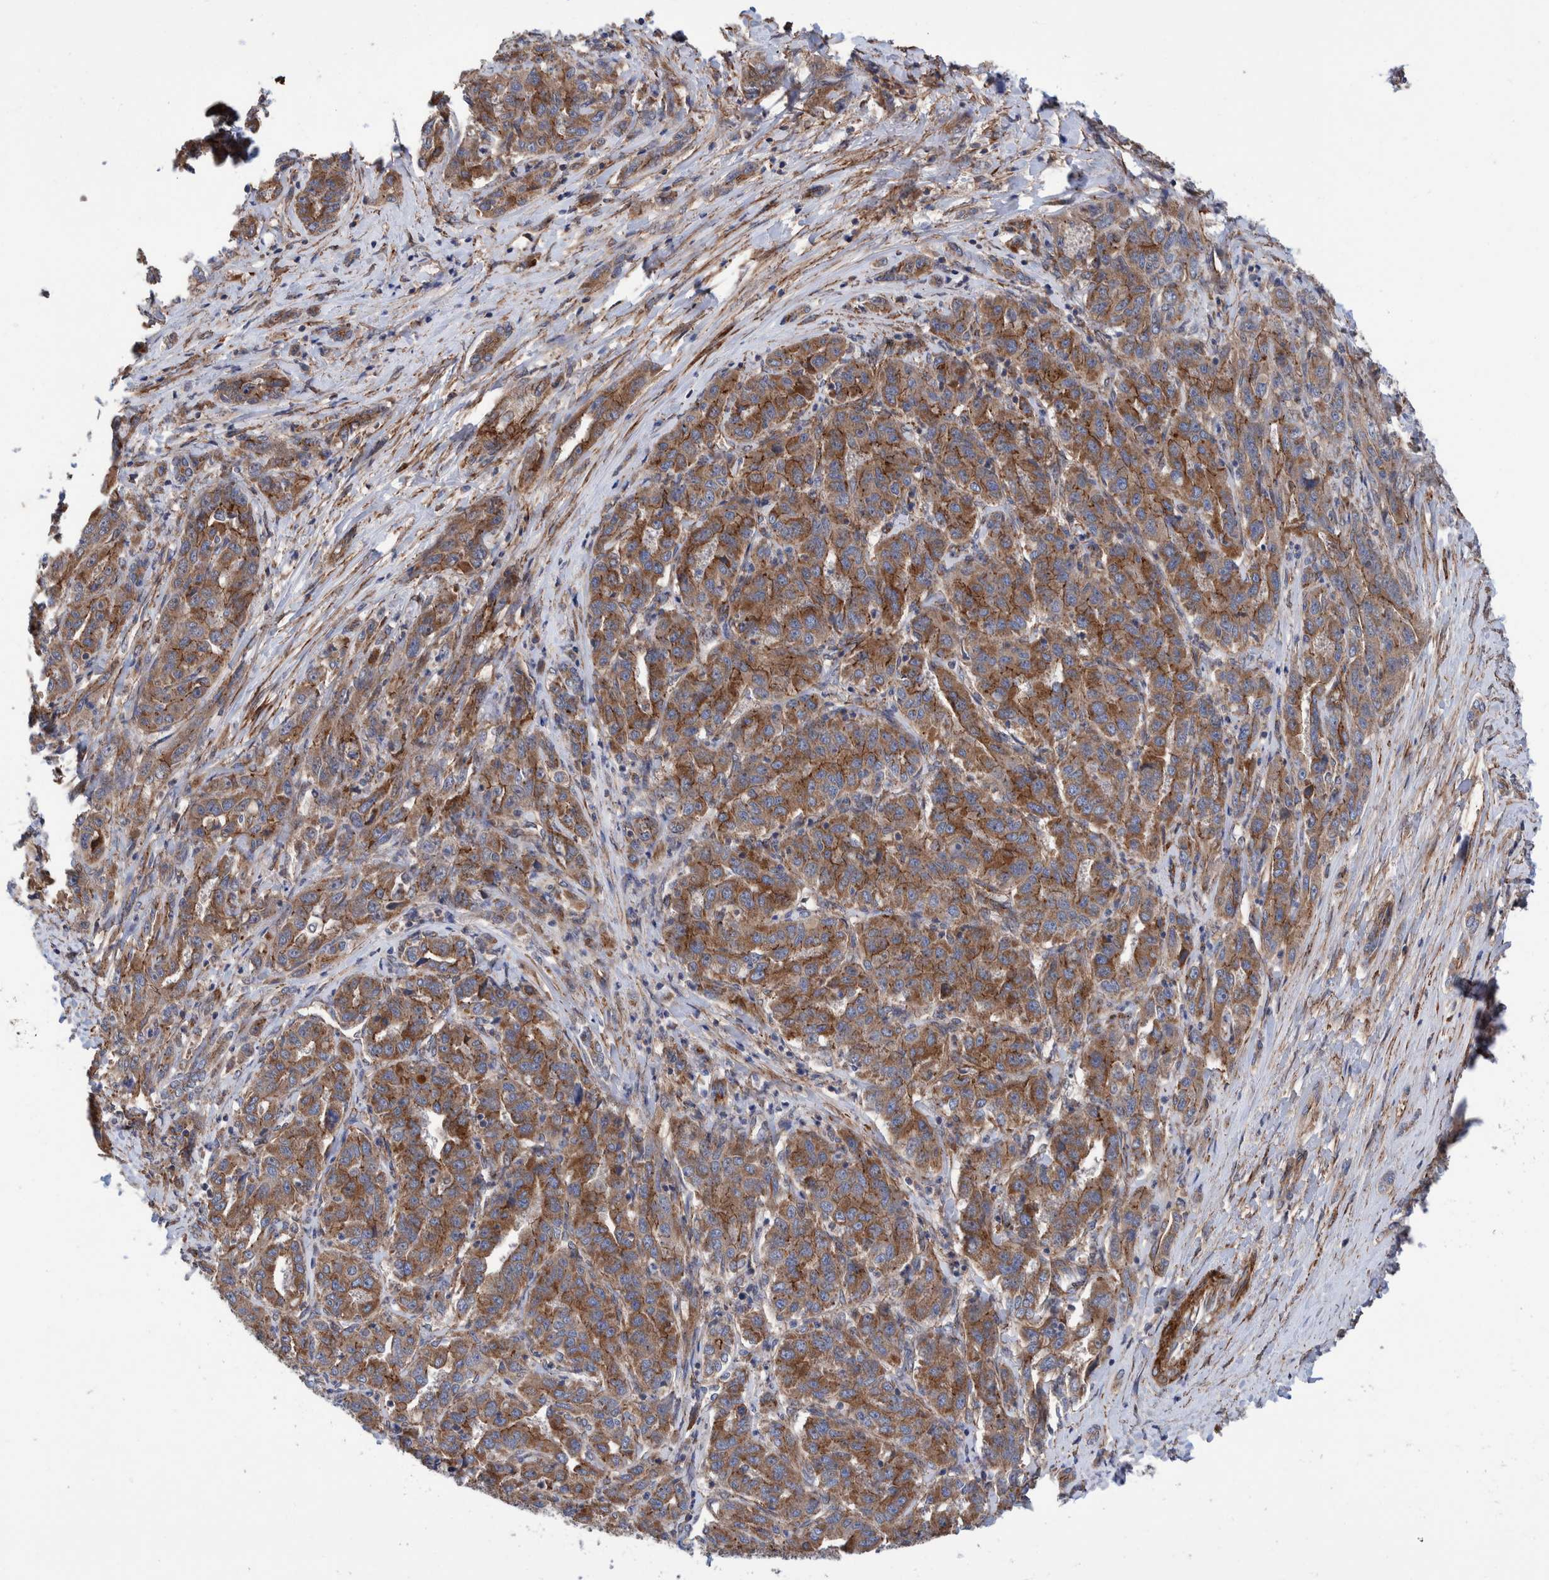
{"staining": {"intensity": "moderate", "quantity": ">75%", "location": "cytoplasmic/membranous"}, "tissue": "liver cancer", "cell_type": "Tumor cells", "image_type": "cancer", "snomed": [{"axis": "morphology", "description": "Cholangiocarcinoma"}, {"axis": "topography", "description": "Liver"}], "caption": "Moderate cytoplasmic/membranous staining for a protein is appreciated in about >75% of tumor cells of cholangiocarcinoma (liver) using immunohistochemistry.", "gene": "SLC25A10", "patient": {"sex": "male", "age": 59}}